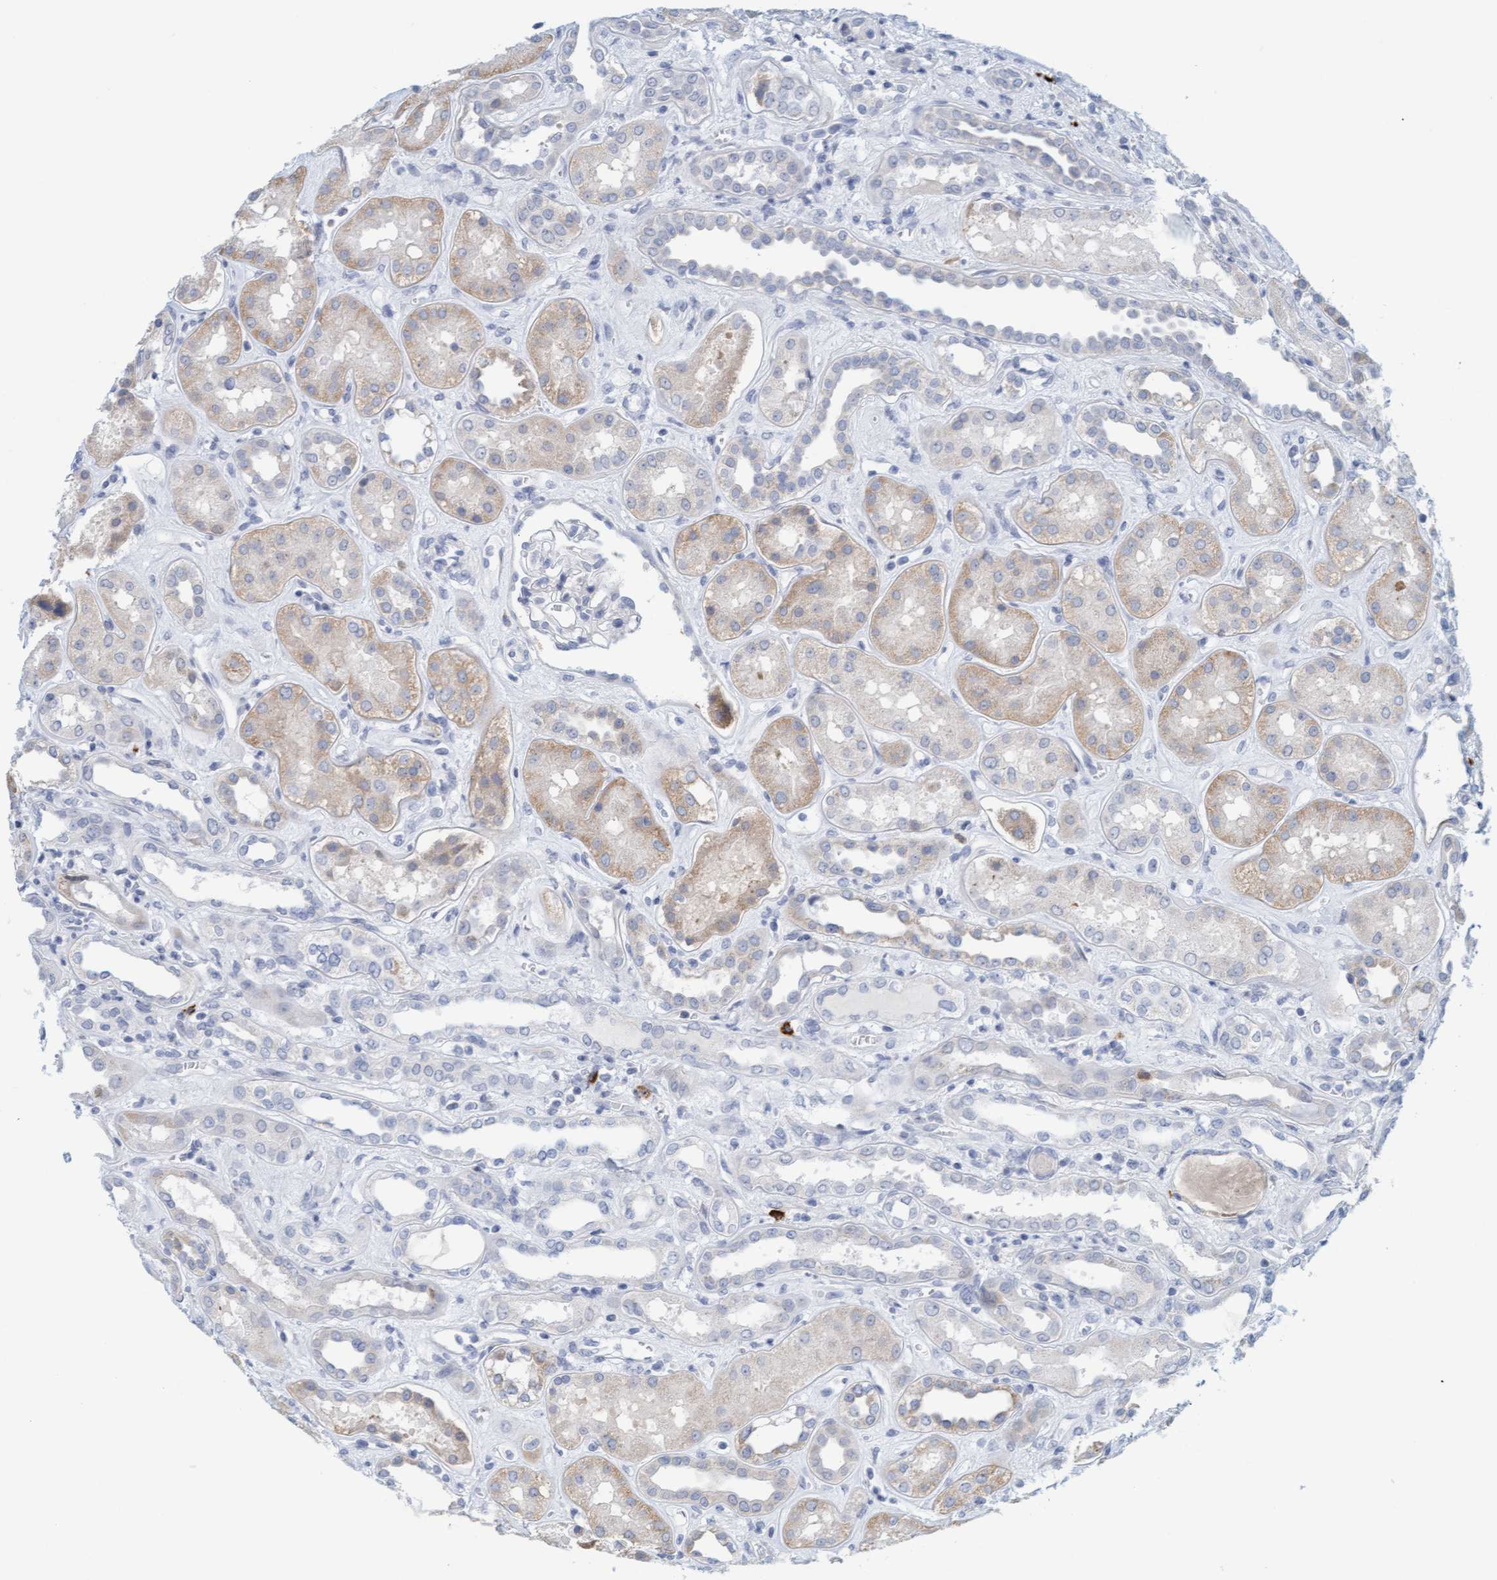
{"staining": {"intensity": "negative", "quantity": "none", "location": "none"}, "tissue": "kidney", "cell_type": "Cells in glomeruli", "image_type": "normal", "snomed": [{"axis": "morphology", "description": "Normal tissue, NOS"}, {"axis": "topography", "description": "Kidney"}], "caption": "This is an immunohistochemistry (IHC) photomicrograph of normal human kidney. There is no positivity in cells in glomeruli.", "gene": "CPA3", "patient": {"sex": "male", "age": 59}}